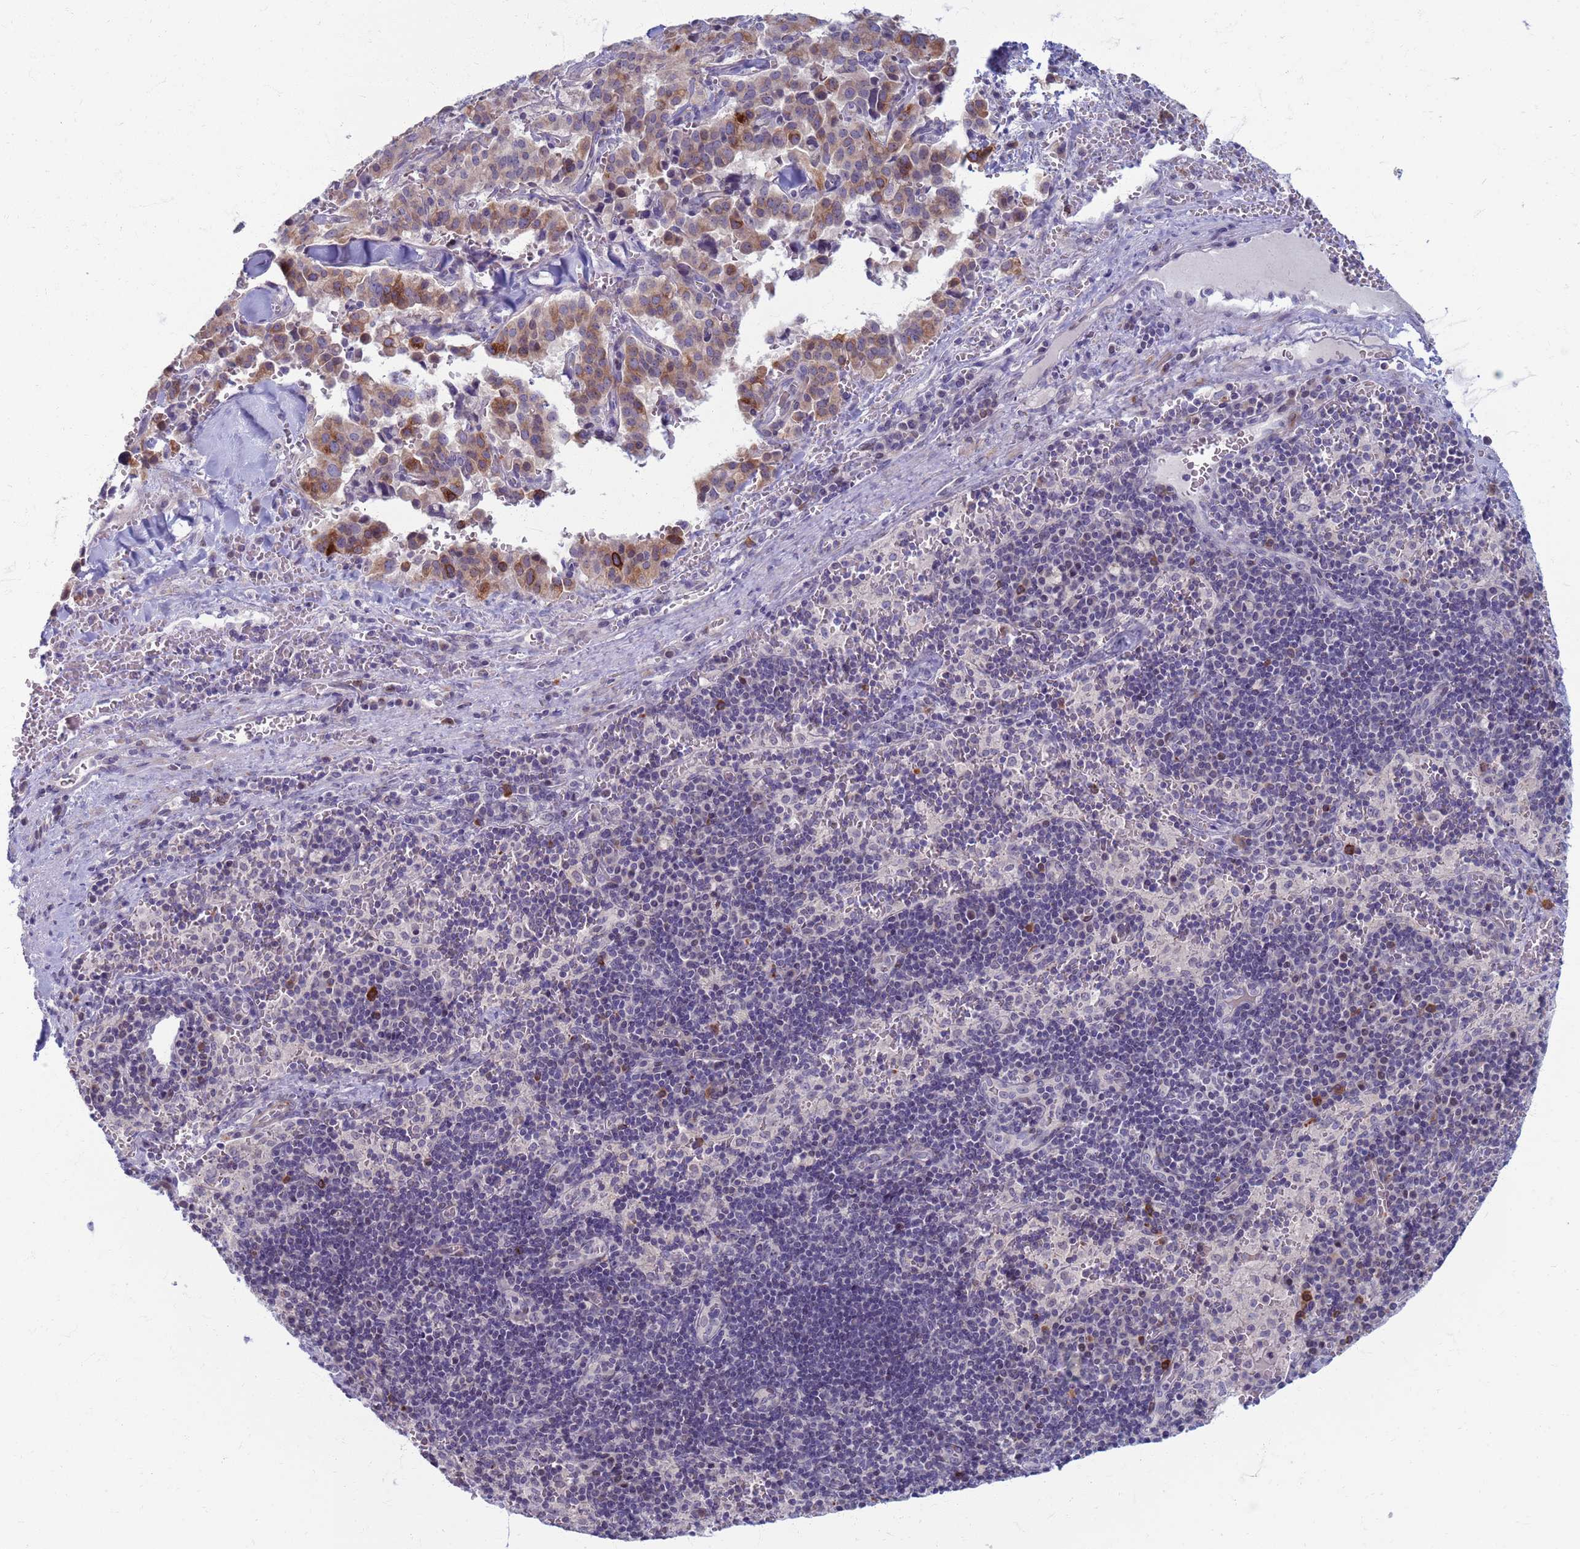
{"staining": {"intensity": "moderate", "quantity": "25%-75%", "location": "cytoplasmic/membranous"}, "tissue": "pancreatic cancer", "cell_type": "Tumor cells", "image_type": "cancer", "snomed": [{"axis": "morphology", "description": "Adenocarcinoma, NOS"}, {"axis": "topography", "description": "Pancreas"}], "caption": "Tumor cells display medium levels of moderate cytoplasmic/membranous staining in about 25%-75% of cells in pancreatic cancer.", "gene": "CLCA2", "patient": {"sex": "male", "age": 65}}